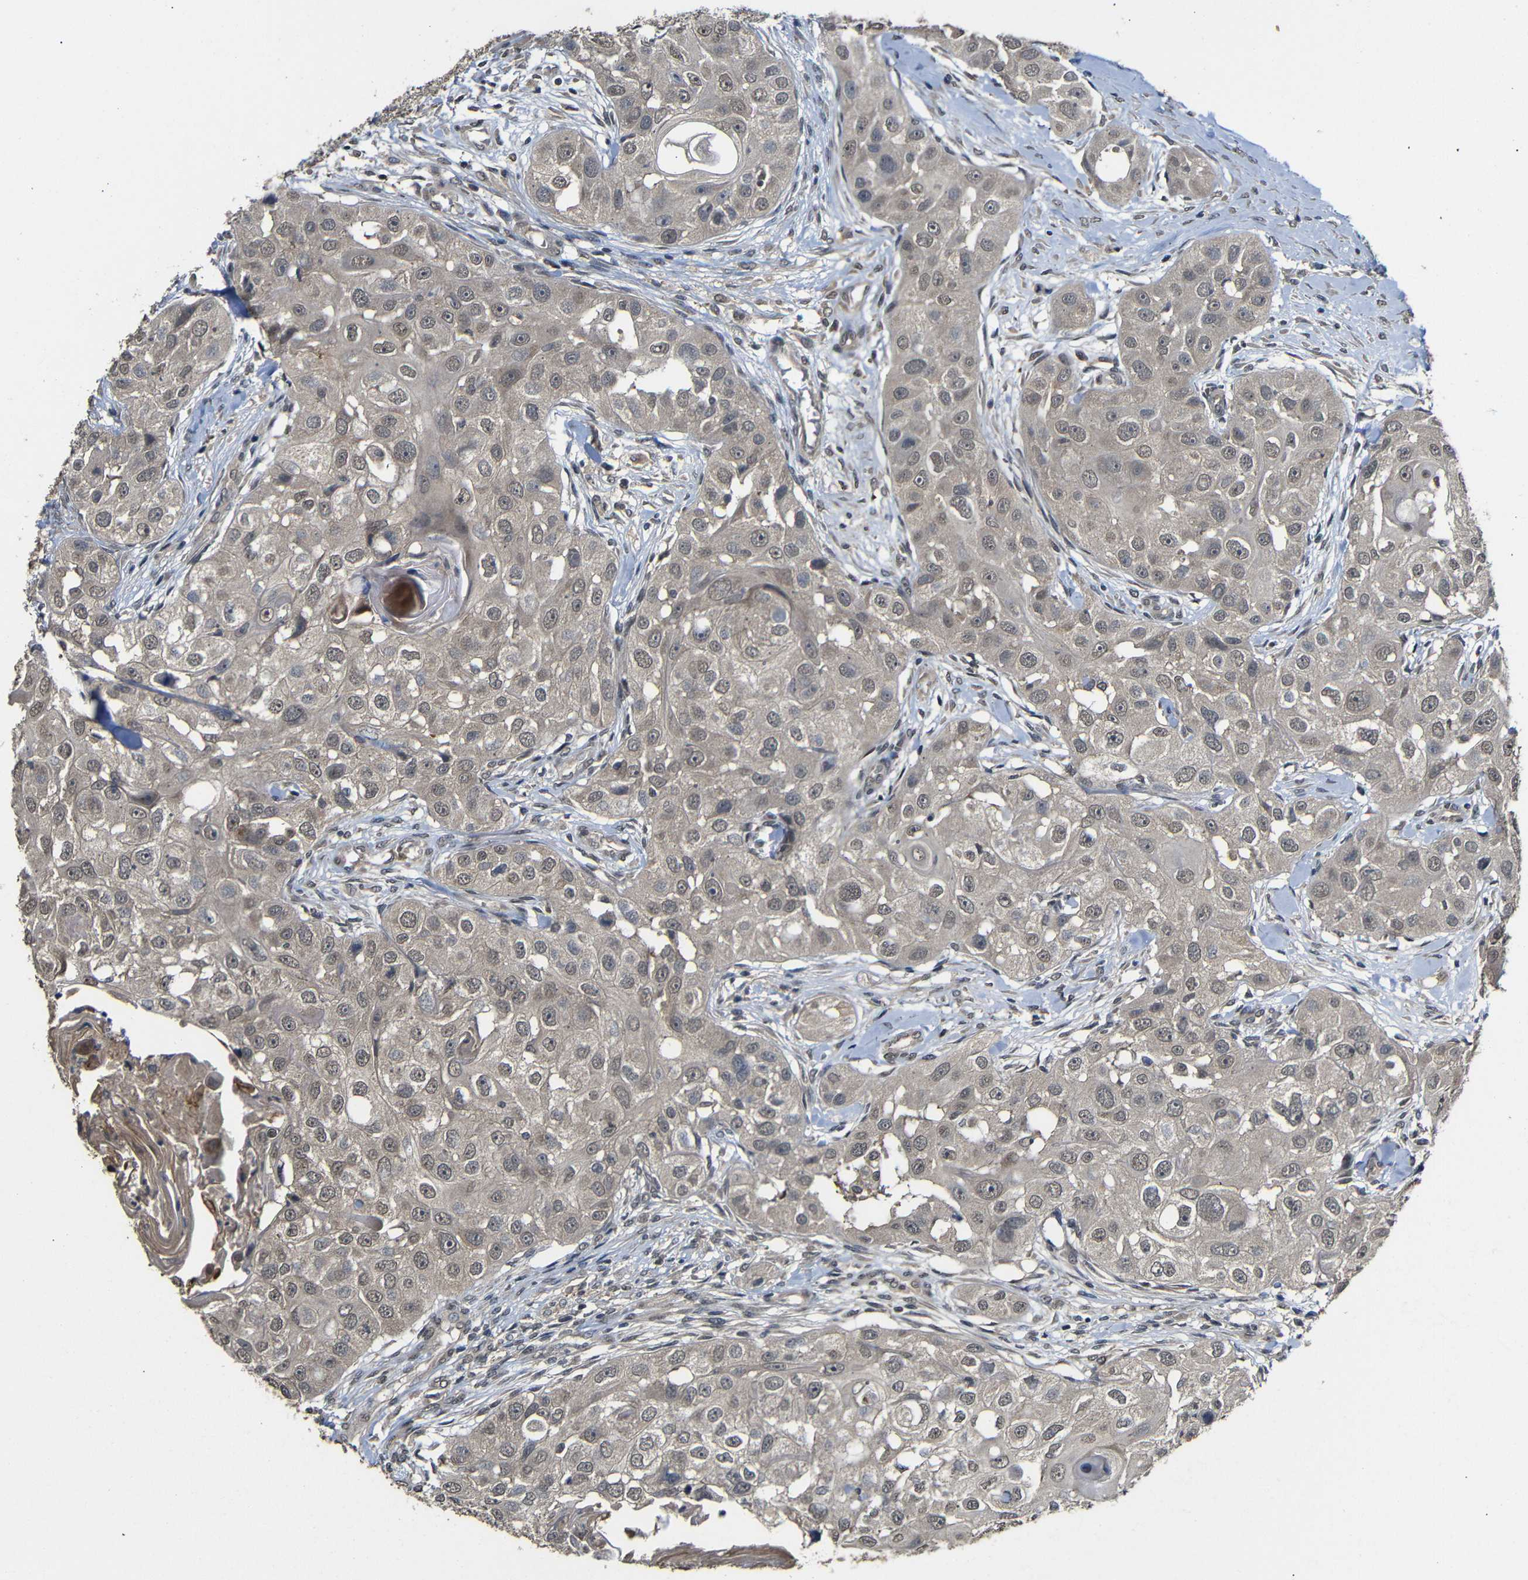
{"staining": {"intensity": "weak", "quantity": "25%-75%", "location": "cytoplasmic/membranous"}, "tissue": "head and neck cancer", "cell_type": "Tumor cells", "image_type": "cancer", "snomed": [{"axis": "morphology", "description": "Normal tissue, NOS"}, {"axis": "morphology", "description": "Squamous cell carcinoma, NOS"}, {"axis": "topography", "description": "Skeletal muscle"}, {"axis": "topography", "description": "Head-Neck"}], "caption": "Immunohistochemical staining of head and neck squamous cell carcinoma demonstrates low levels of weak cytoplasmic/membranous protein expression in approximately 25%-75% of tumor cells.", "gene": "ATG12", "patient": {"sex": "male", "age": 51}}